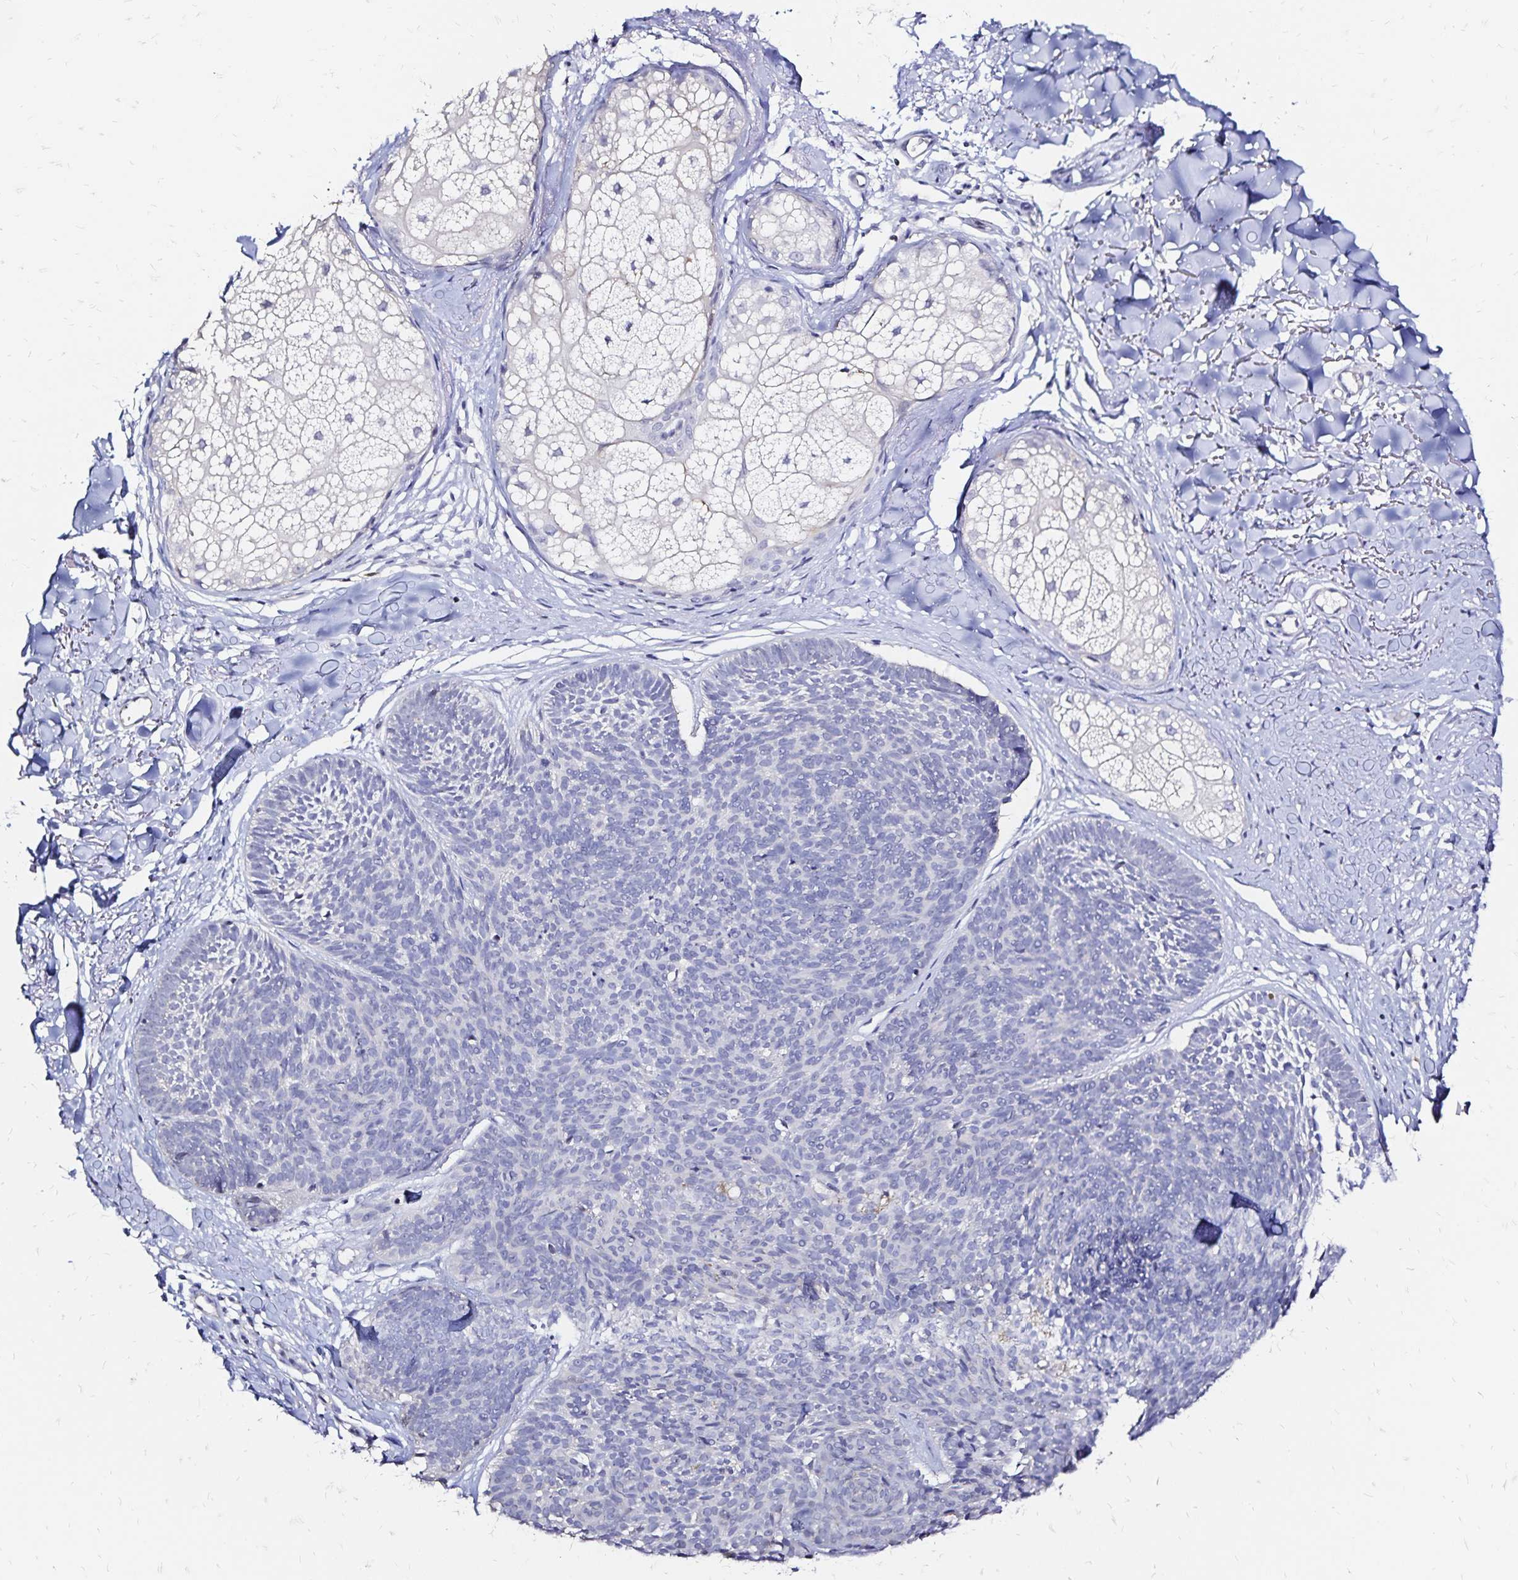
{"staining": {"intensity": "negative", "quantity": "none", "location": "none"}, "tissue": "skin cancer", "cell_type": "Tumor cells", "image_type": "cancer", "snomed": [{"axis": "morphology", "description": "Basal cell carcinoma"}, {"axis": "topography", "description": "Skin"}, {"axis": "topography", "description": "Skin of neck"}, {"axis": "topography", "description": "Skin of shoulder"}, {"axis": "topography", "description": "Skin of back"}], "caption": "Immunohistochemistry of human basal cell carcinoma (skin) exhibits no positivity in tumor cells.", "gene": "SLC5A1", "patient": {"sex": "male", "age": 80}}